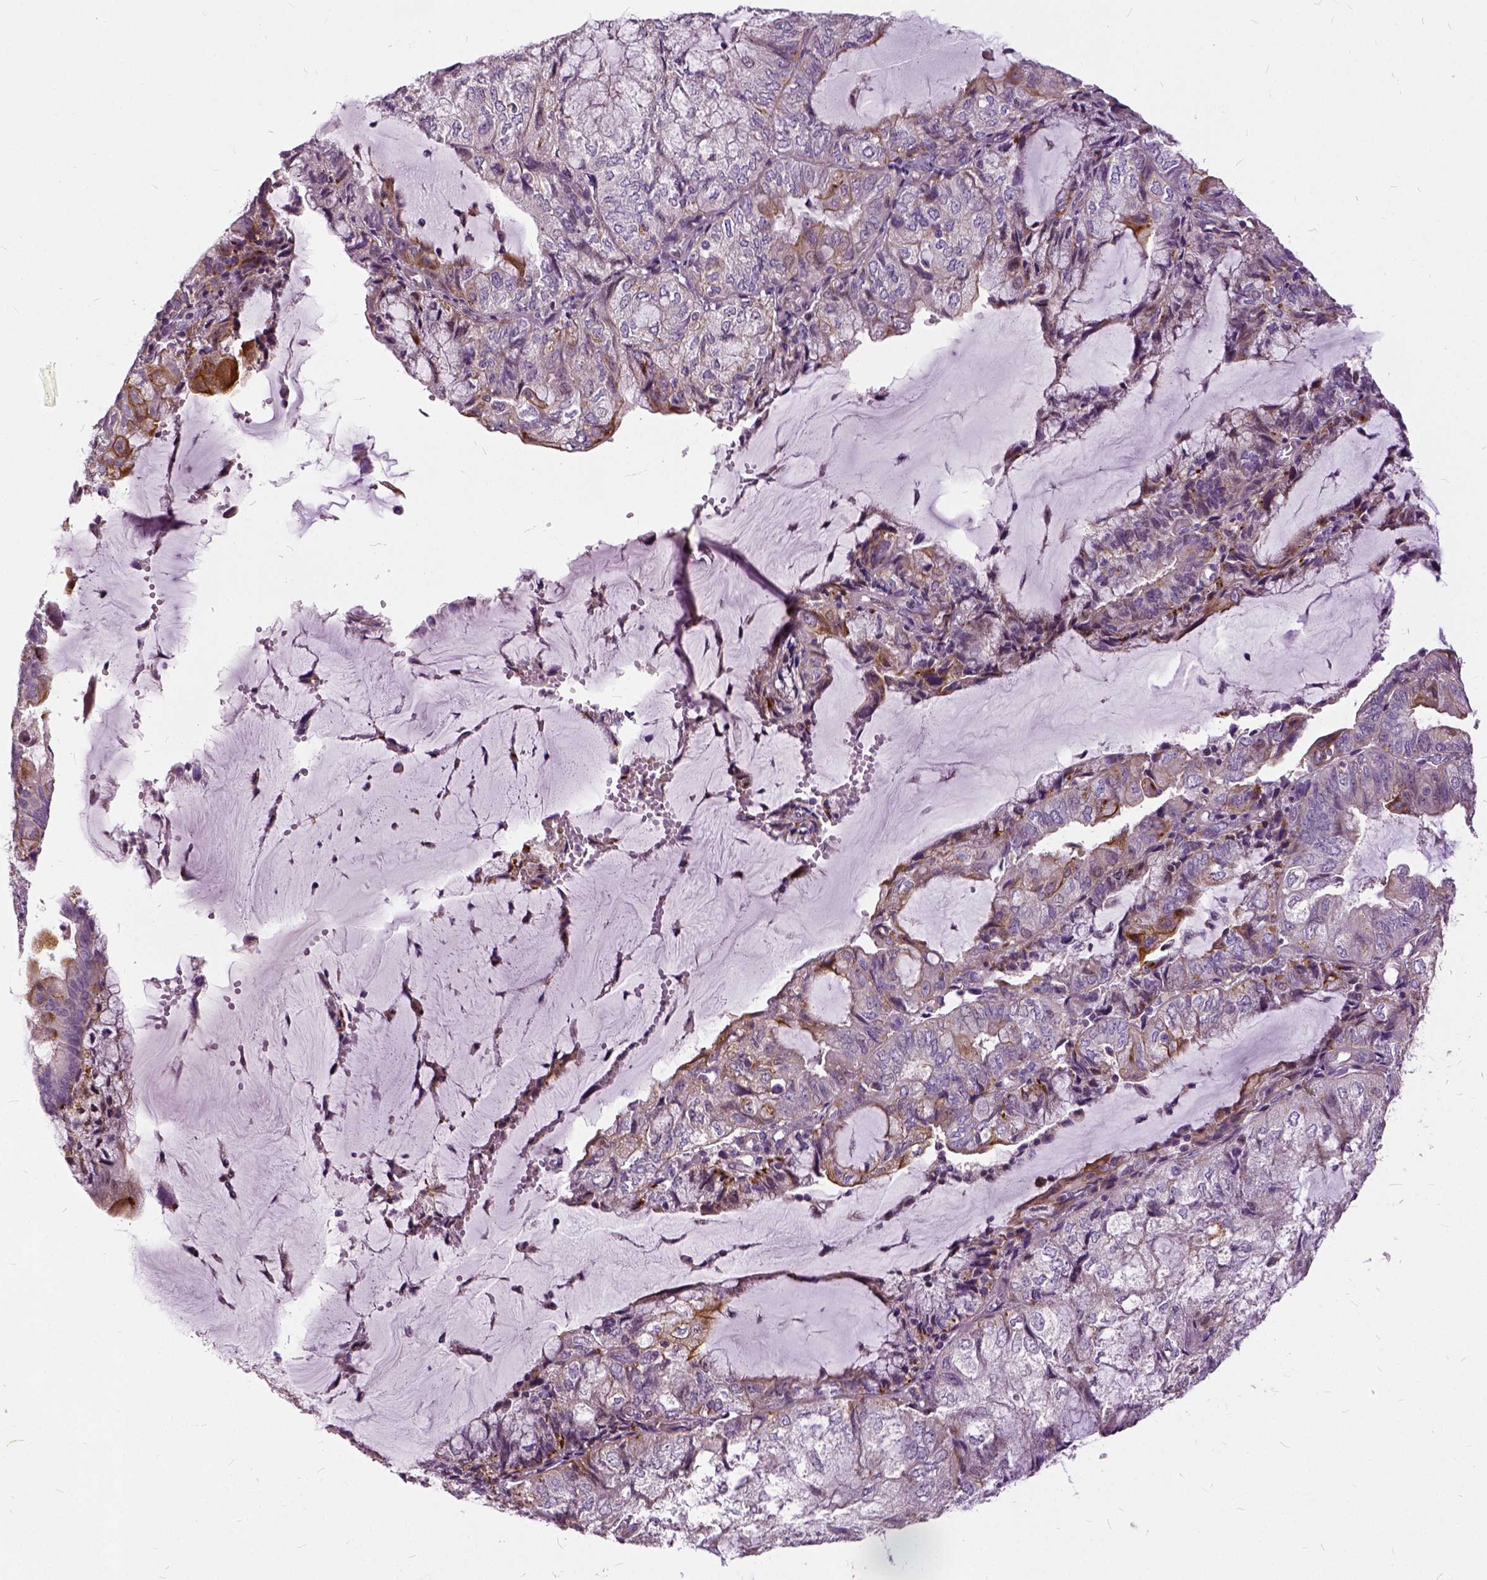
{"staining": {"intensity": "moderate", "quantity": "25%-75%", "location": "cytoplasmic/membranous"}, "tissue": "endometrial cancer", "cell_type": "Tumor cells", "image_type": "cancer", "snomed": [{"axis": "morphology", "description": "Adenocarcinoma, NOS"}, {"axis": "topography", "description": "Endometrium"}], "caption": "Tumor cells exhibit medium levels of moderate cytoplasmic/membranous staining in about 25%-75% of cells in endometrial cancer.", "gene": "ILRUN", "patient": {"sex": "female", "age": 81}}